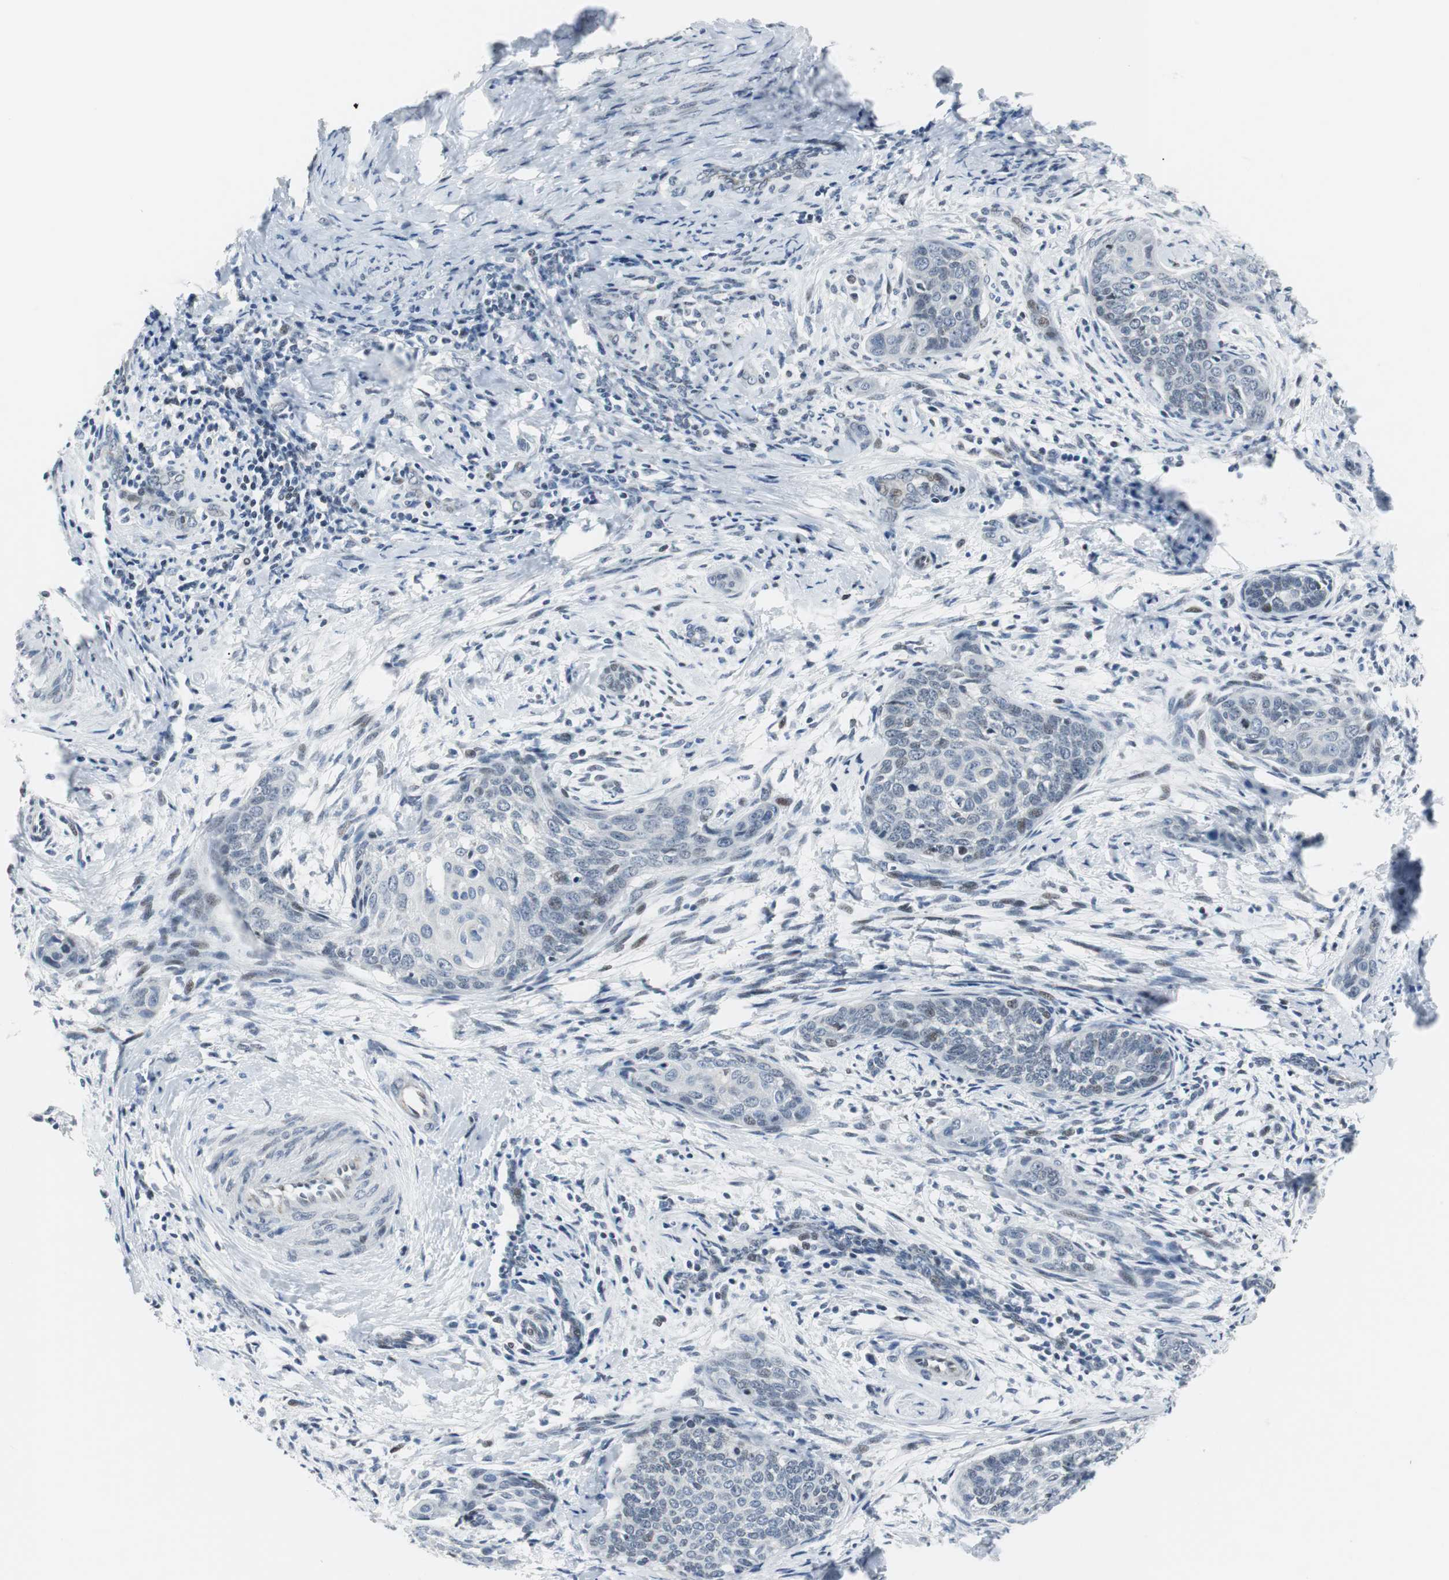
{"staining": {"intensity": "weak", "quantity": "<25%", "location": "nuclear"}, "tissue": "cervical cancer", "cell_type": "Tumor cells", "image_type": "cancer", "snomed": [{"axis": "morphology", "description": "Squamous cell carcinoma, NOS"}, {"axis": "topography", "description": "Cervix"}], "caption": "There is no significant positivity in tumor cells of cervical squamous cell carcinoma.", "gene": "MTA1", "patient": {"sex": "female", "age": 33}}